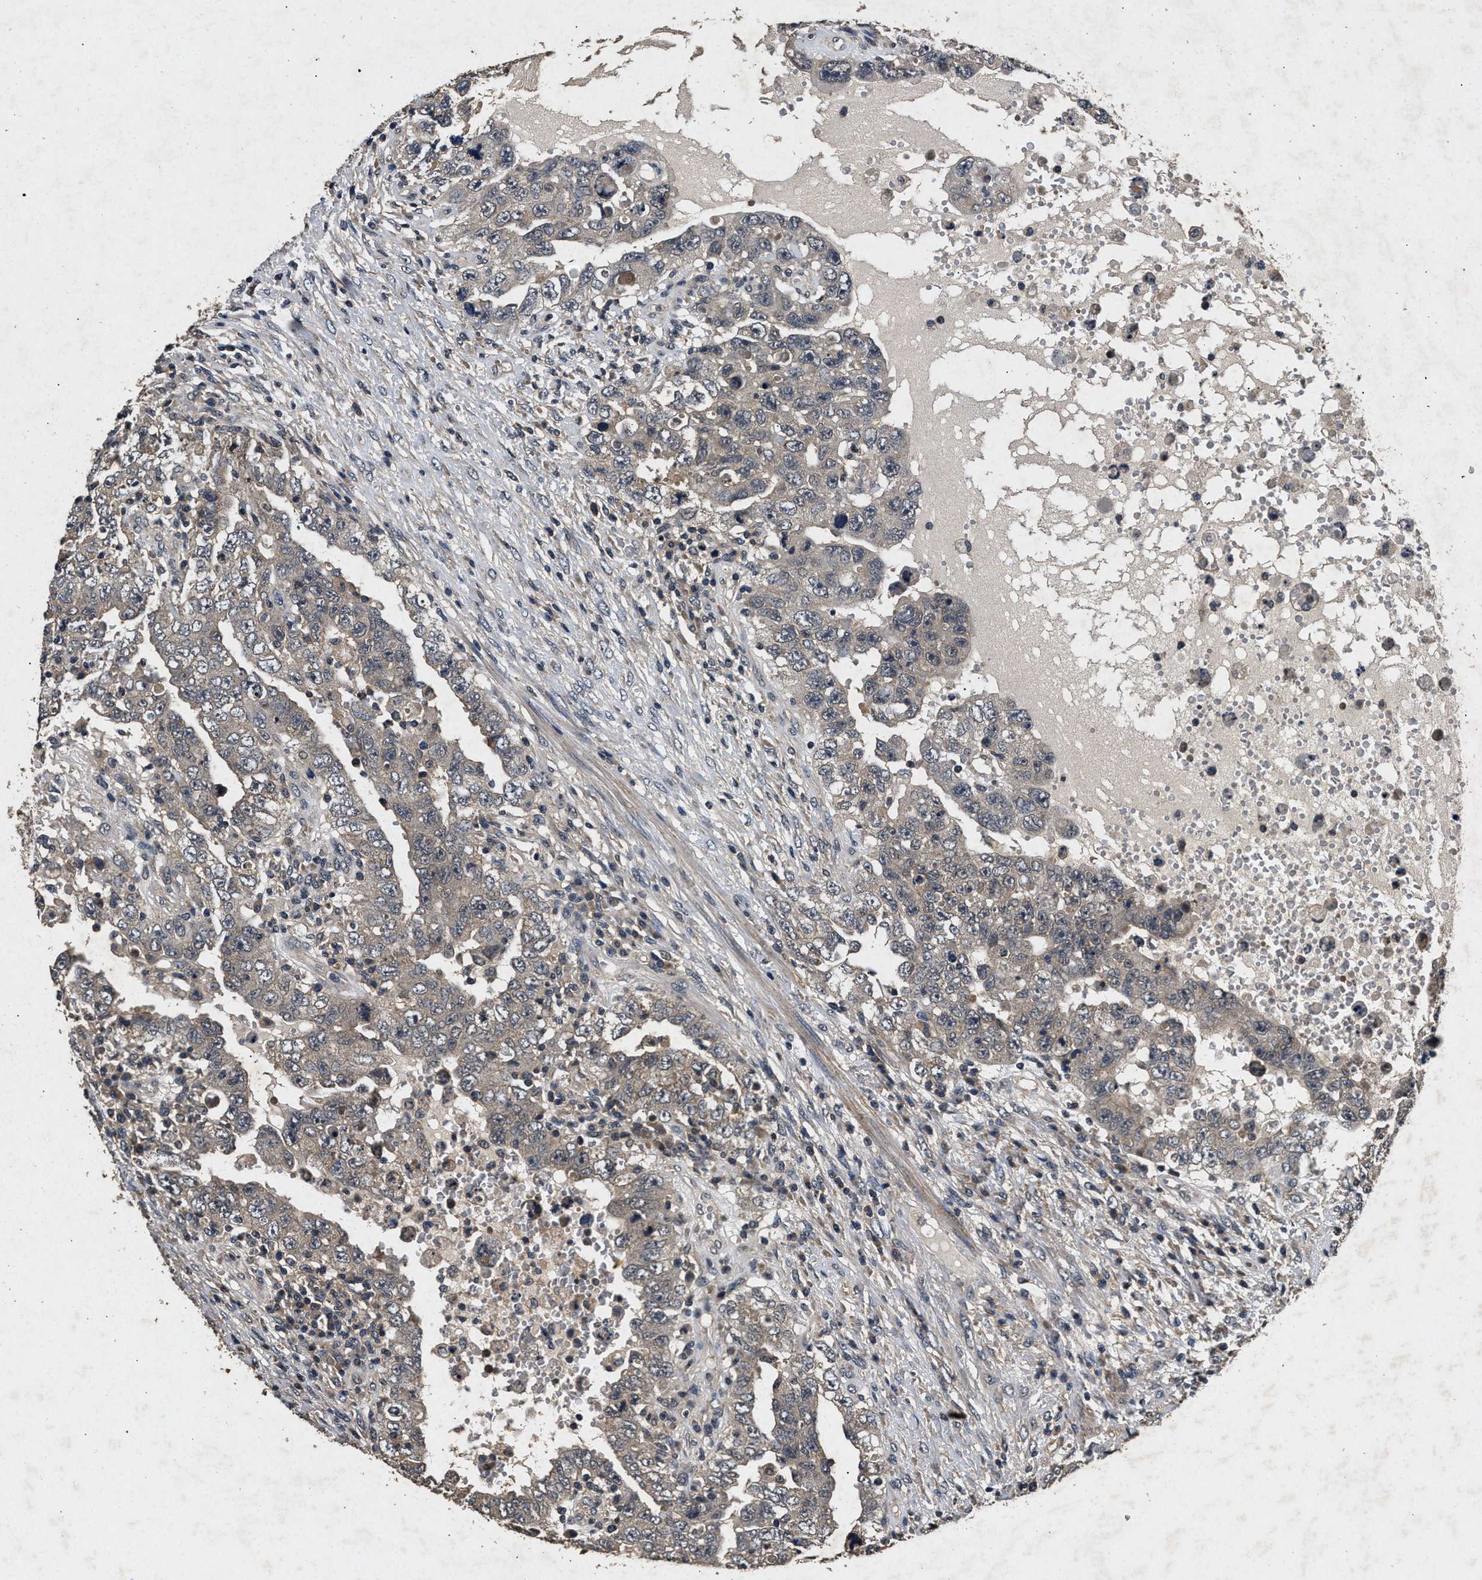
{"staining": {"intensity": "negative", "quantity": "none", "location": "none"}, "tissue": "testis cancer", "cell_type": "Tumor cells", "image_type": "cancer", "snomed": [{"axis": "morphology", "description": "Carcinoma, Embryonal, NOS"}, {"axis": "topography", "description": "Testis"}], "caption": "Tumor cells show no significant protein positivity in embryonal carcinoma (testis). Brightfield microscopy of immunohistochemistry (IHC) stained with DAB (brown) and hematoxylin (blue), captured at high magnification.", "gene": "PPP1CC", "patient": {"sex": "male", "age": 26}}